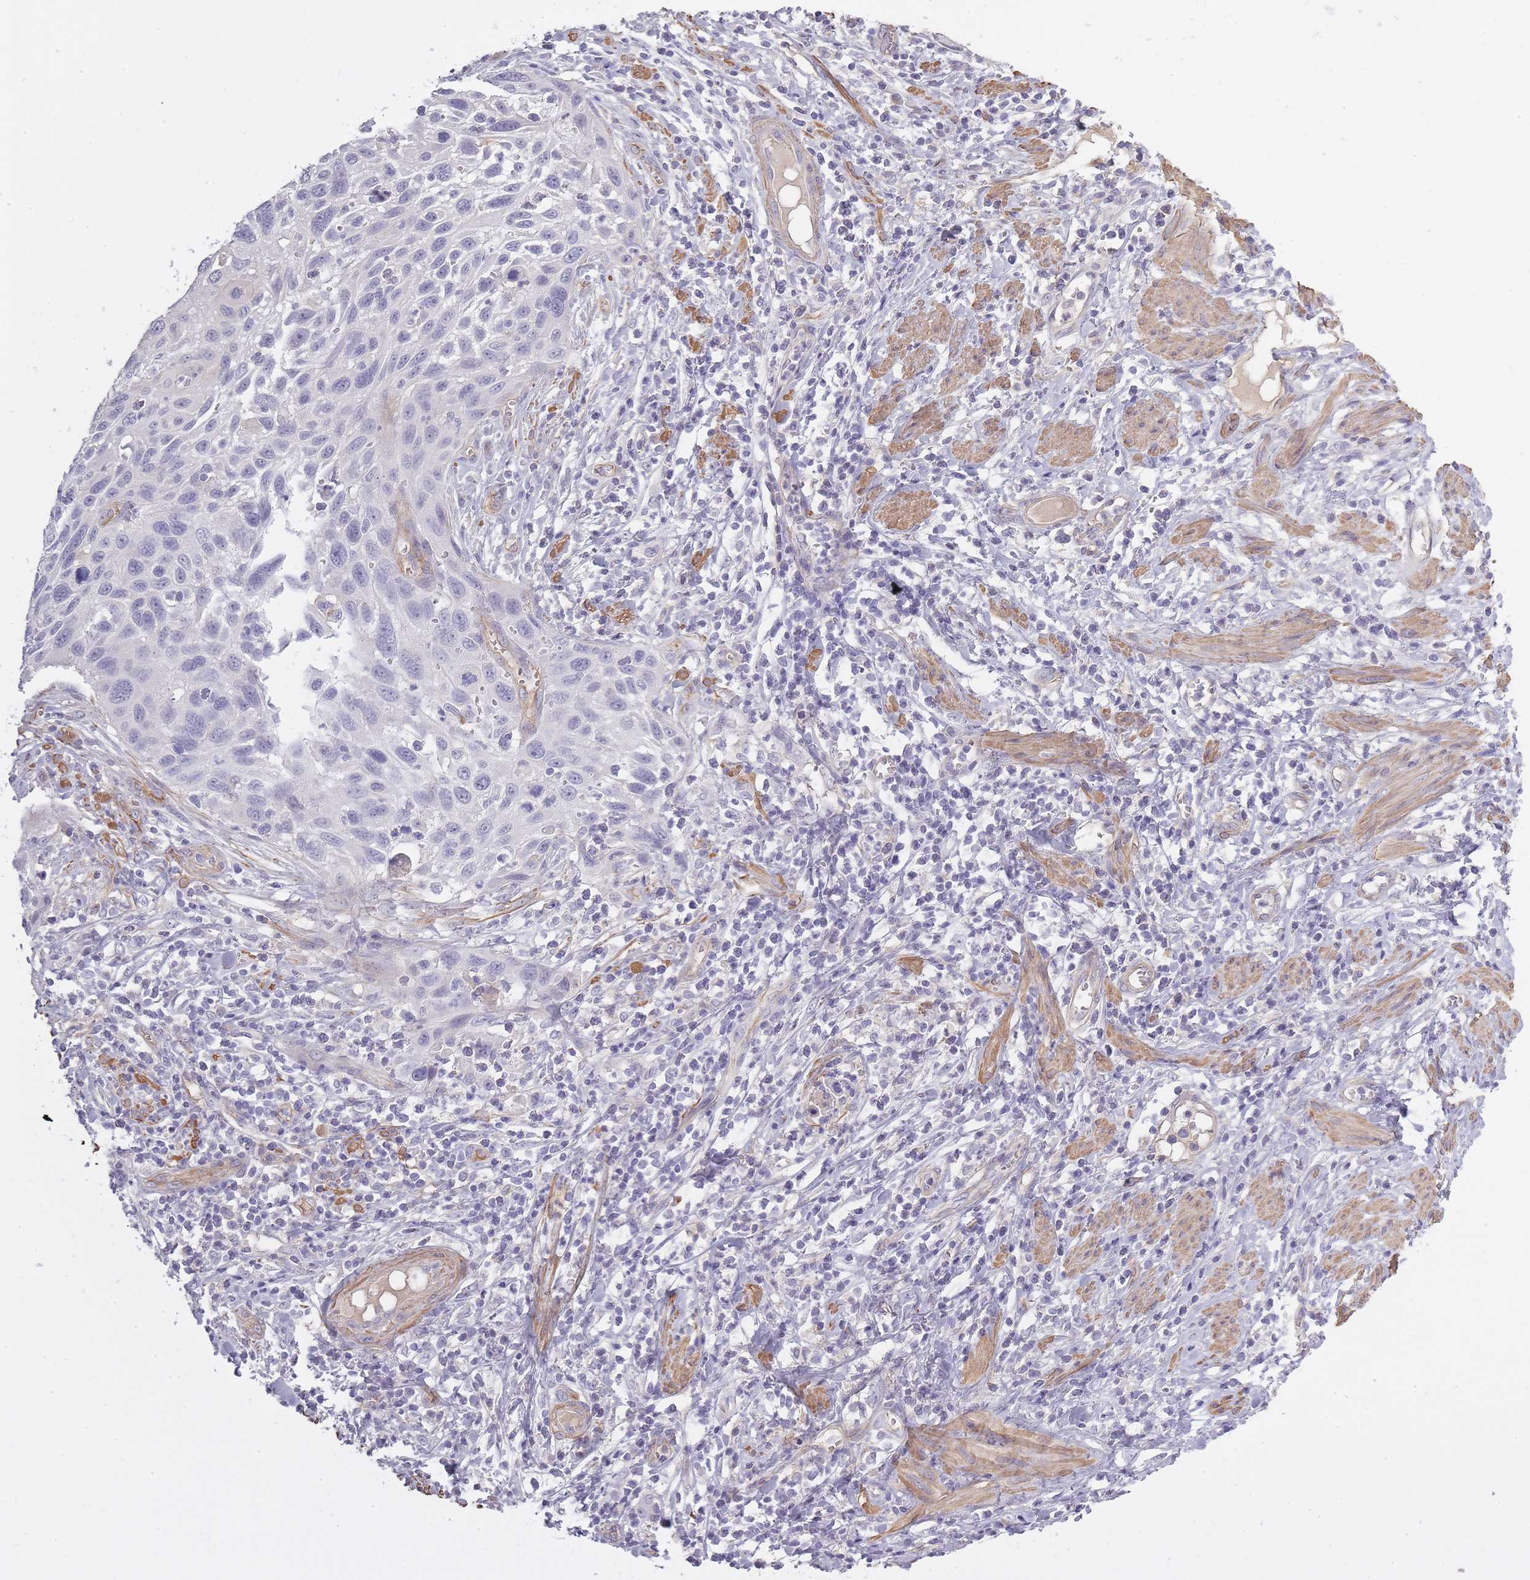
{"staining": {"intensity": "negative", "quantity": "none", "location": "none"}, "tissue": "cervical cancer", "cell_type": "Tumor cells", "image_type": "cancer", "snomed": [{"axis": "morphology", "description": "Squamous cell carcinoma, NOS"}, {"axis": "topography", "description": "Cervix"}], "caption": "Immunohistochemistry image of cervical cancer (squamous cell carcinoma) stained for a protein (brown), which exhibits no staining in tumor cells.", "gene": "SLC8A2", "patient": {"sex": "female", "age": 70}}